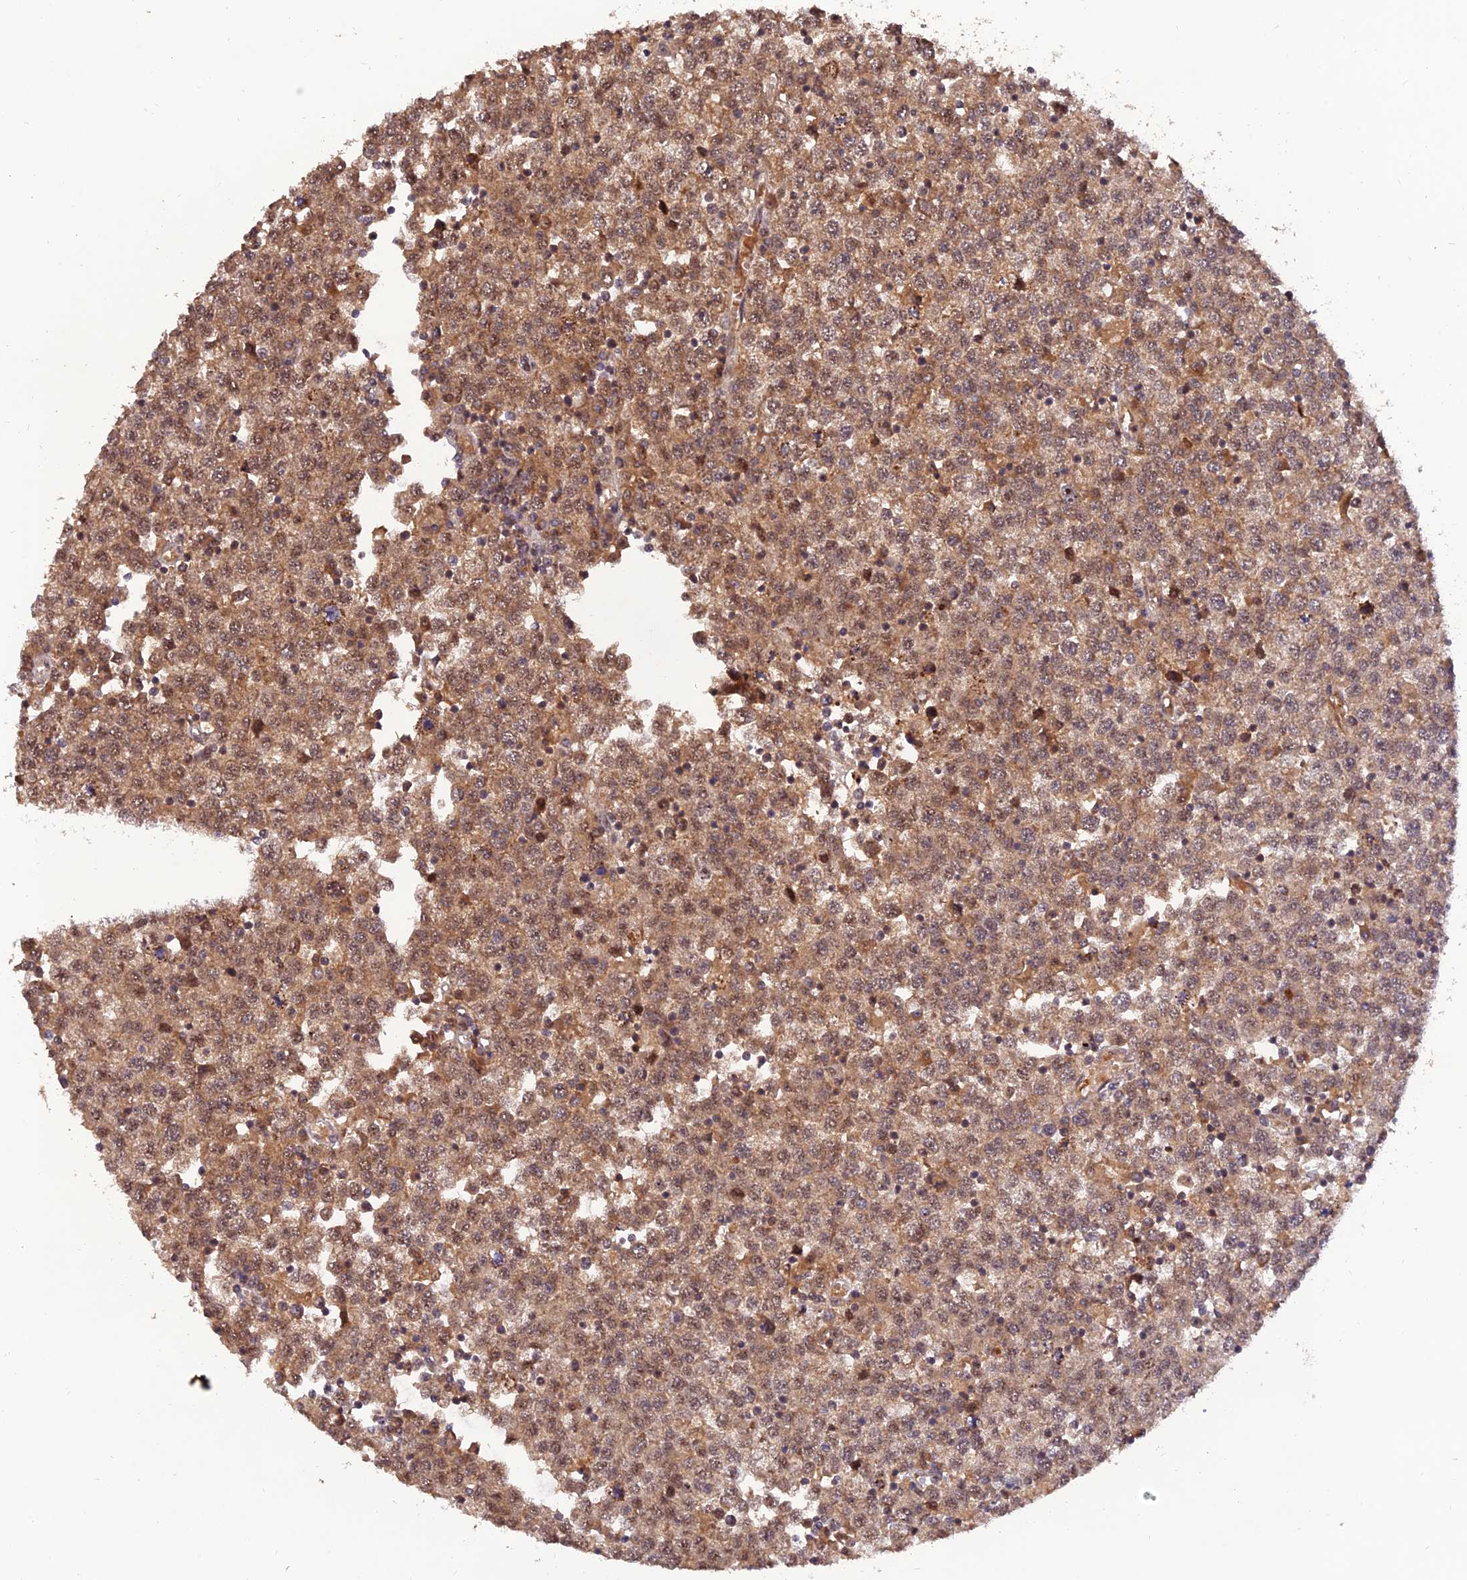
{"staining": {"intensity": "moderate", "quantity": ">75%", "location": "cytoplasmic/membranous,nuclear"}, "tissue": "testis cancer", "cell_type": "Tumor cells", "image_type": "cancer", "snomed": [{"axis": "morphology", "description": "Seminoma, NOS"}, {"axis": "topography", "description": "Testis"}], "caption": "Moderate cytoplasmic/membranous and nuclear positivity is seen in about >75% of tumor cells in testis seminoma. Ihc stains the protein in brown and the nuclei are stained blue.", "gene": "REV1", "patient": {"sex": "male", "age": 65}}